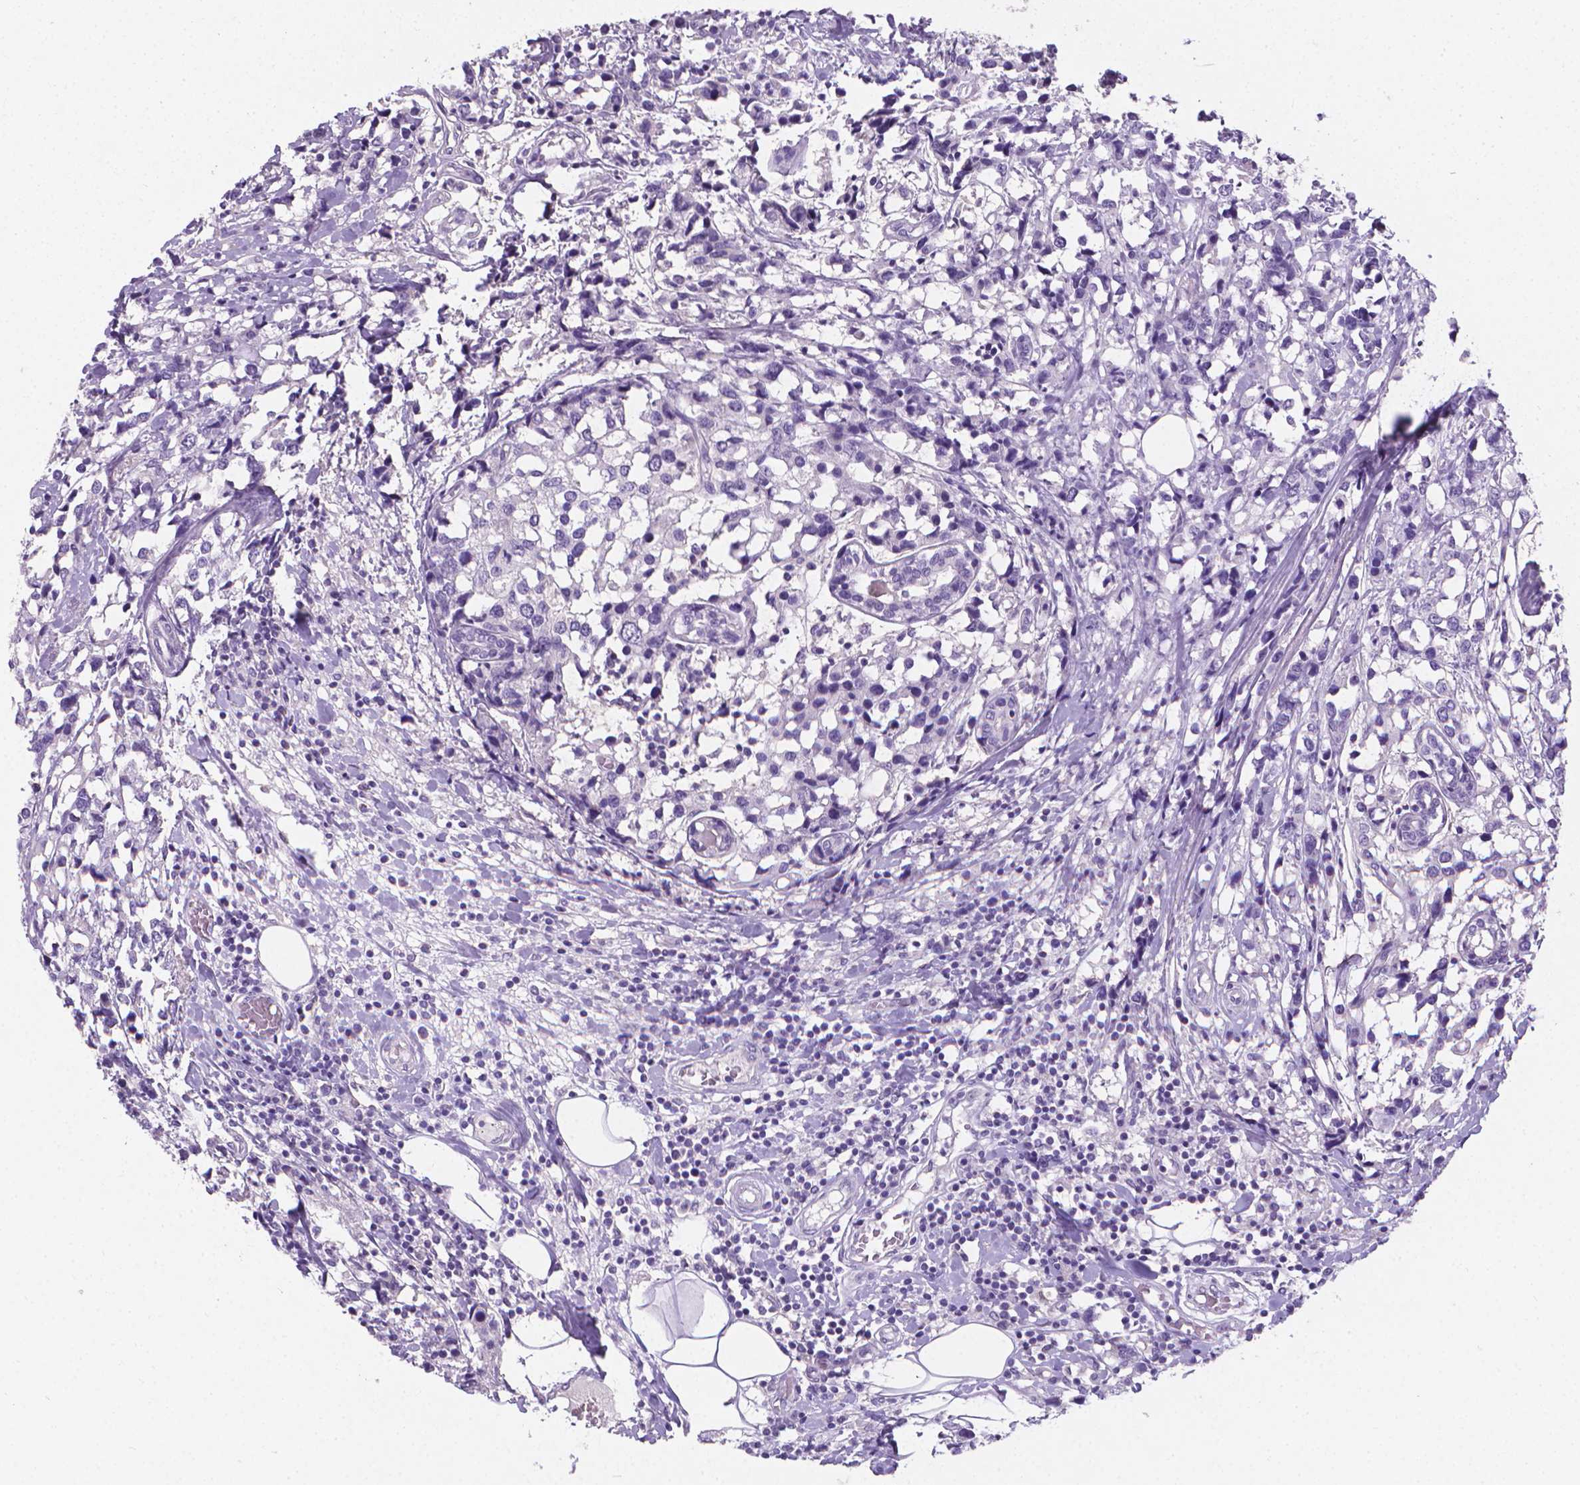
{"staining": {"intensity": "negative", "quantity": "none", "location": "none"}, "tissue": "breast cancer", "cell_type": "Tumor cells", "image_type": "cancer", "snomed": [{"axis": "morphology", "description": "Lobular carcinoma"}, {"axis": "topography", "description": "Breast"}], "caption": "Immunohistochemistry micrograph of breast lobular carcinoma stained for a protein (brown), which displays no positivity in tumor cells. Nuclei are stained in blue.", "gene": "XPNPEP2", "patient": {"sex": "female", "age": 59}}